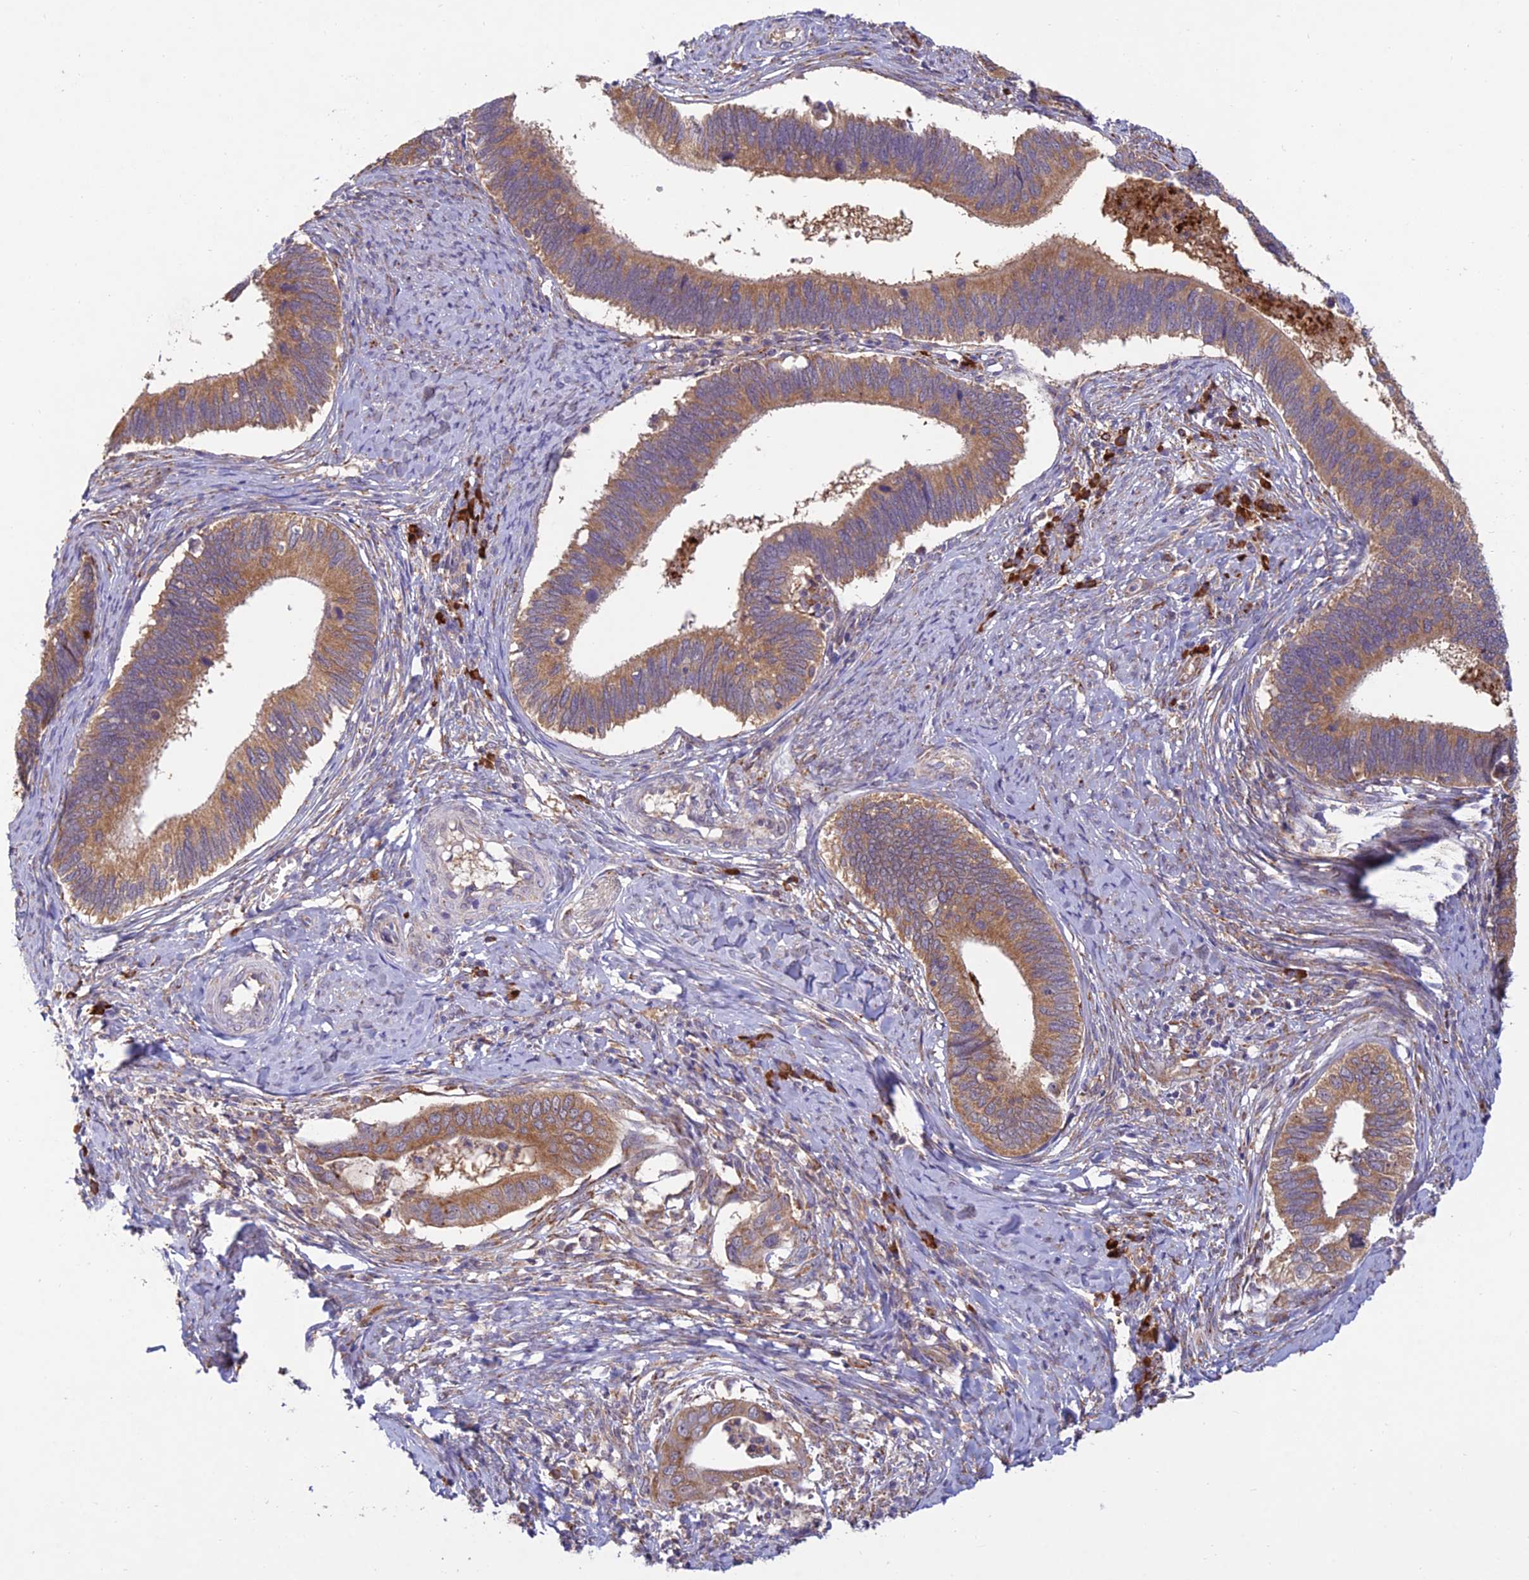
{"staining": {"intensity": "moderate", "quantity": ">75%", "location": "cytoplasmic/membranous"}, "tissue": "cervical cancer", "cell_type": "Tumor cells", "image_type": "cancer", "snomed": [{"axis": "morphology", "description": "Adenocarcinoma, NOS"}, {"axis": "topography", "description": "Cervix"}], "caption": "This is a photomicrograph of IHC staining of cervical cancer, which shows moderate expression in the cytoplasmic/membranous of tumor cells.", "gene": "NXNL2", "patient": {"sex": "female", "age": 42}}